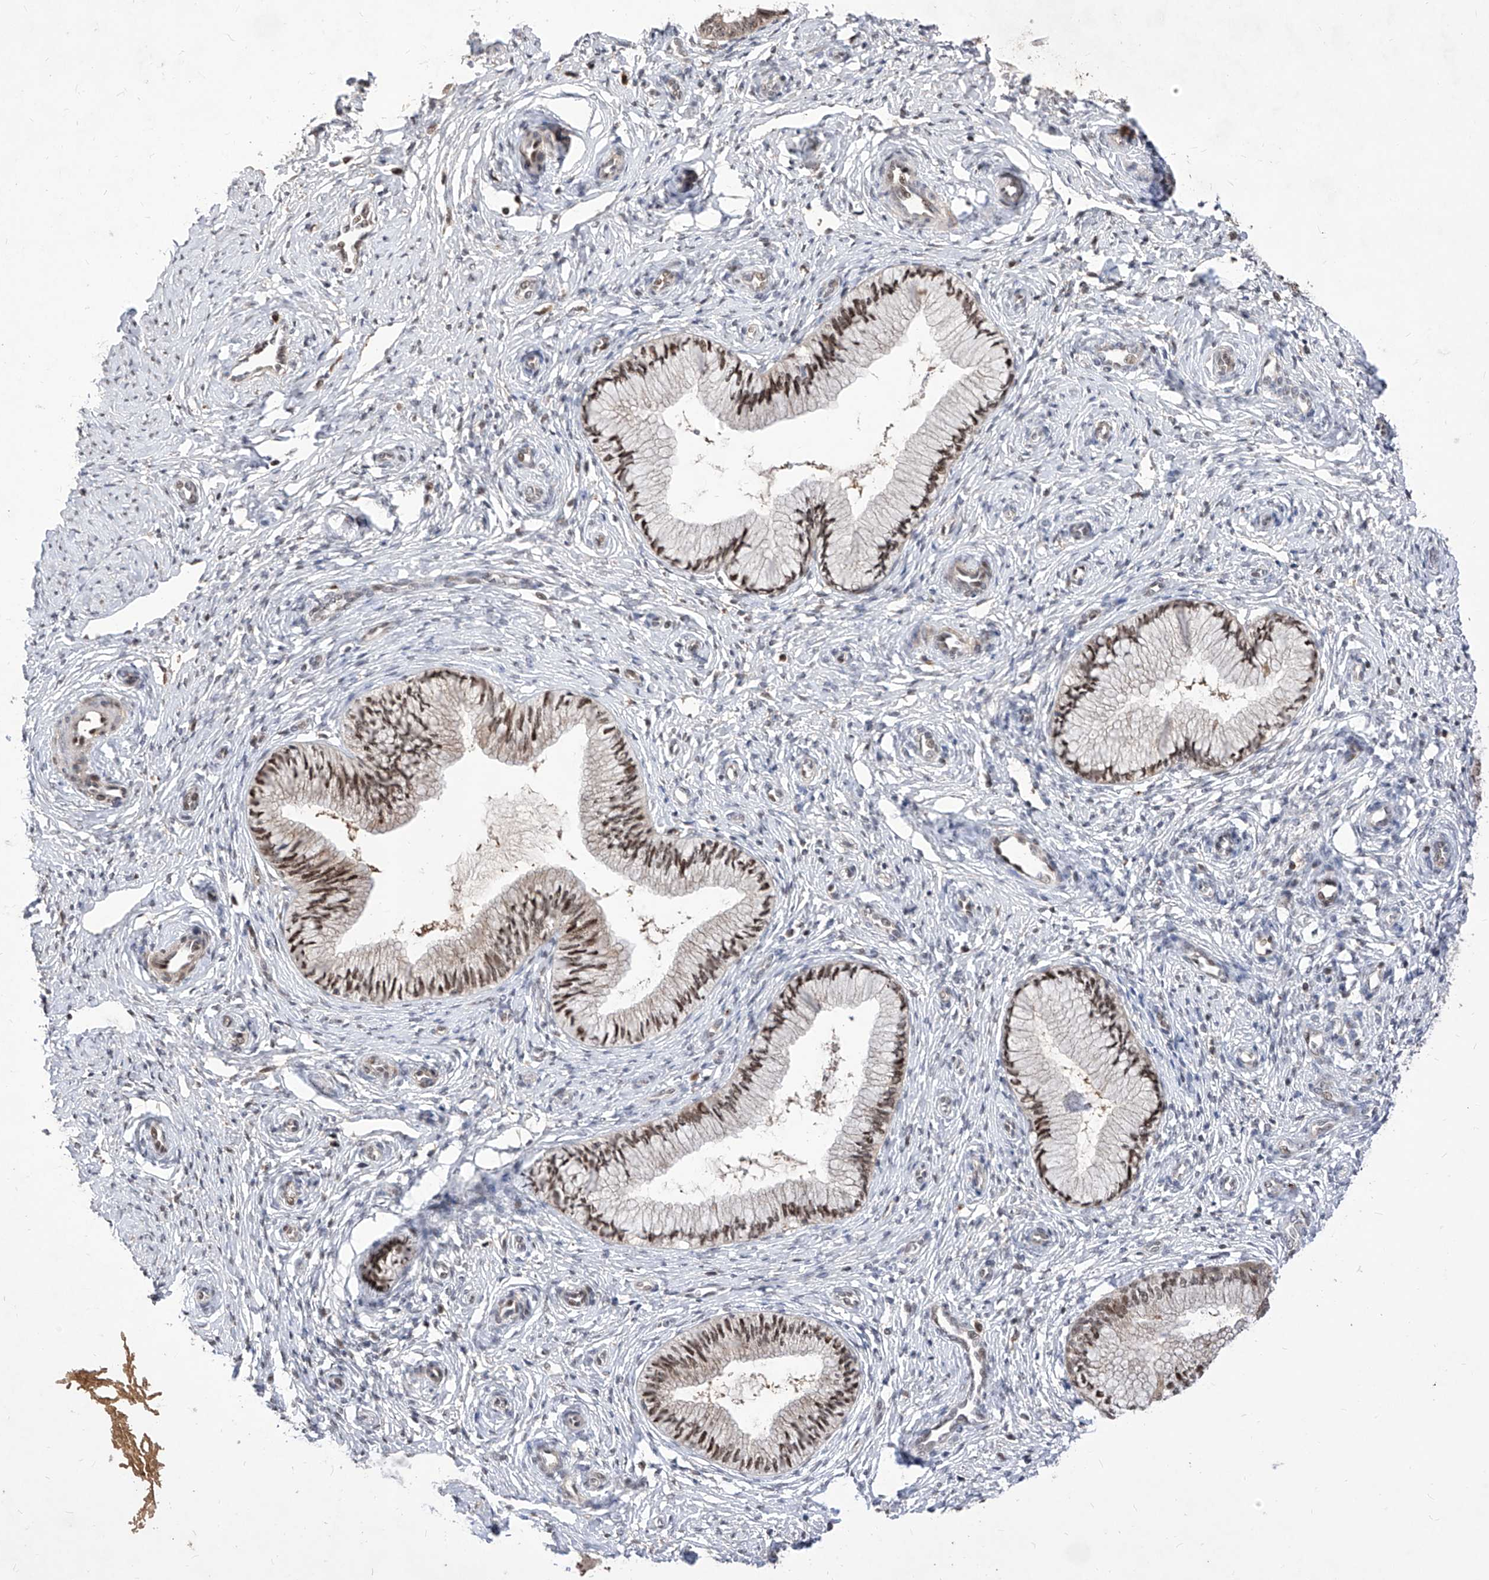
{"staining": {"intensity": "moderate", "quantity": ">75%", "location": "nuclear"}, "tissue": "cervix", "cell_type": "Glandular cells", "image_type": "normal", "snomed": [{"axis": "morphology", "description": "Normal tissue, NOS"}, {"axis": "topography", "description": "Cervix"}], "caption": "Immunohistochemical staining of normal cervix demonstrates >75% levels of moderate nuclear protein staining in approximately >75% of glandular cells.", "gene": "LGR4", "patient": {"sex": "female", "age": 27}}